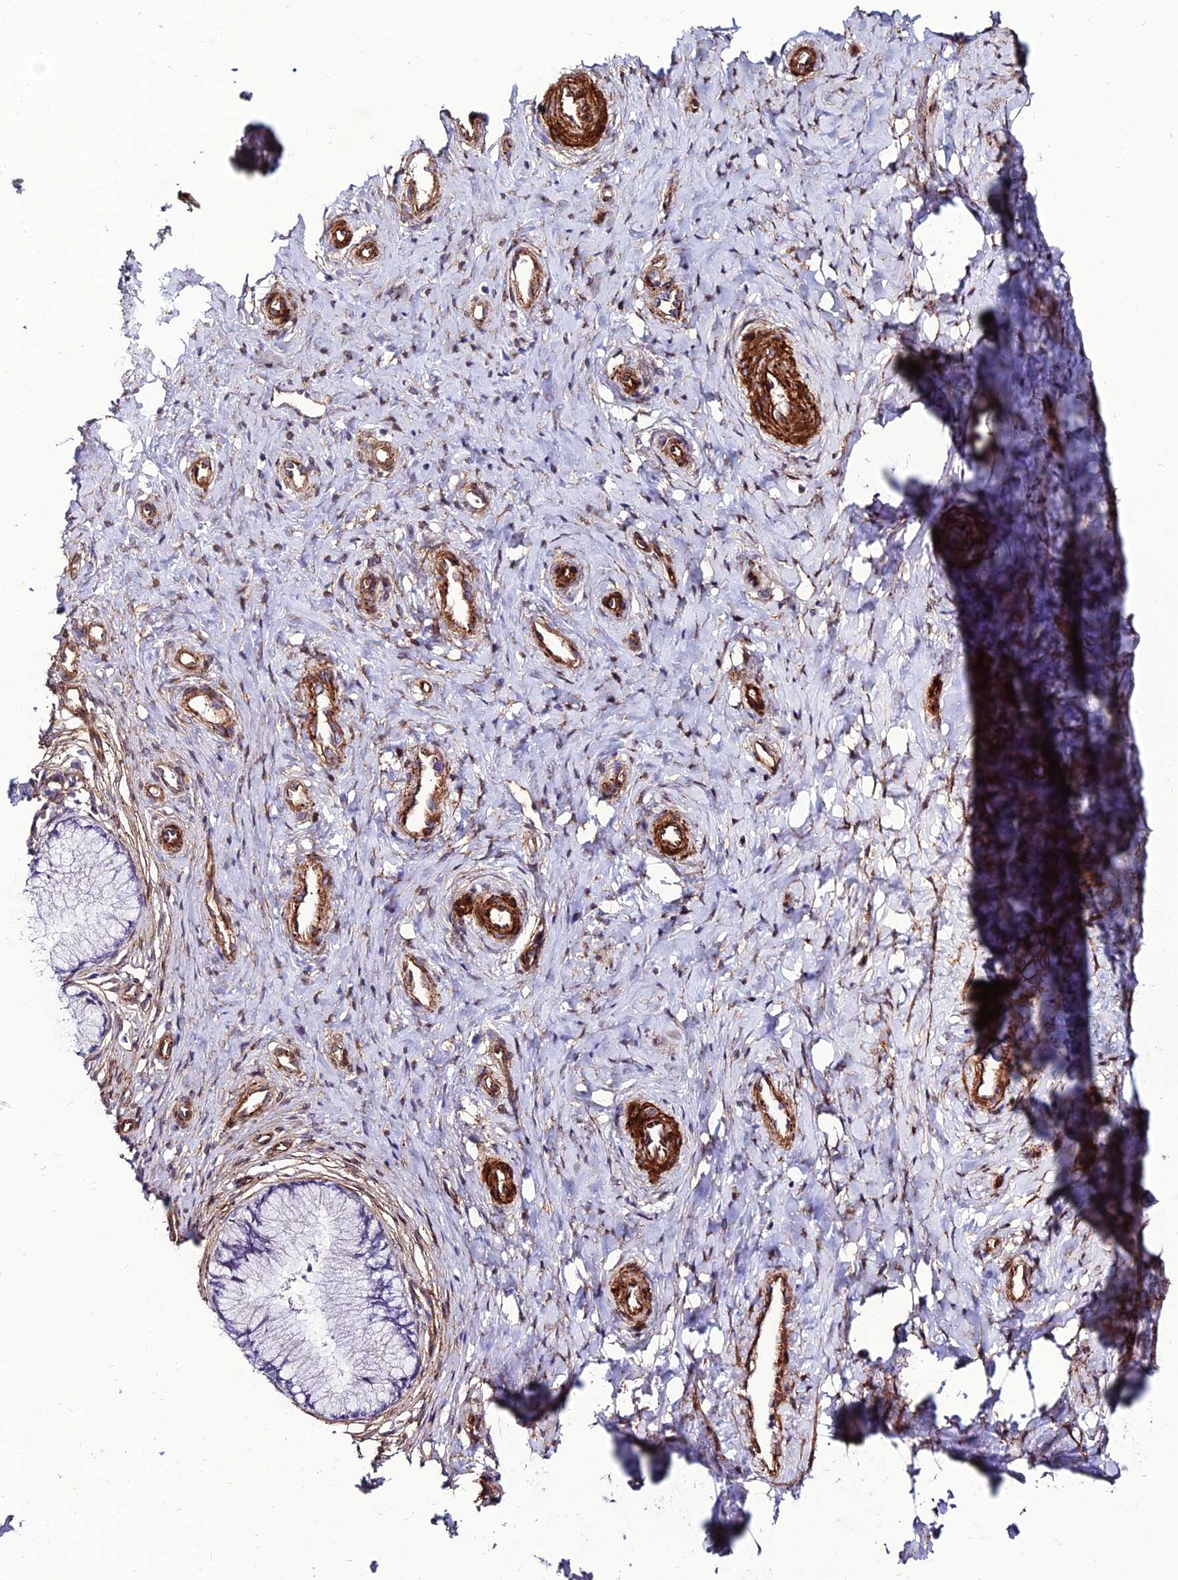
{"staining": {"intensity": "negative", "quantity": "none", "location": "none"}, "tissue": "cervix", "cell_type": "Glandular cells", "image_type": "normal", "snomed": [{"axis": "morphology", "description": "Normal tissue, NOS"}, {"axis": "topography", "description": "Cervix"}], "caption": "The immunohistochemistry photomicrograph has no significant positivity in glandular cells of cervix.", "gene": "ALDH3B2", "patient": {"sex": "female", "age": 36}}